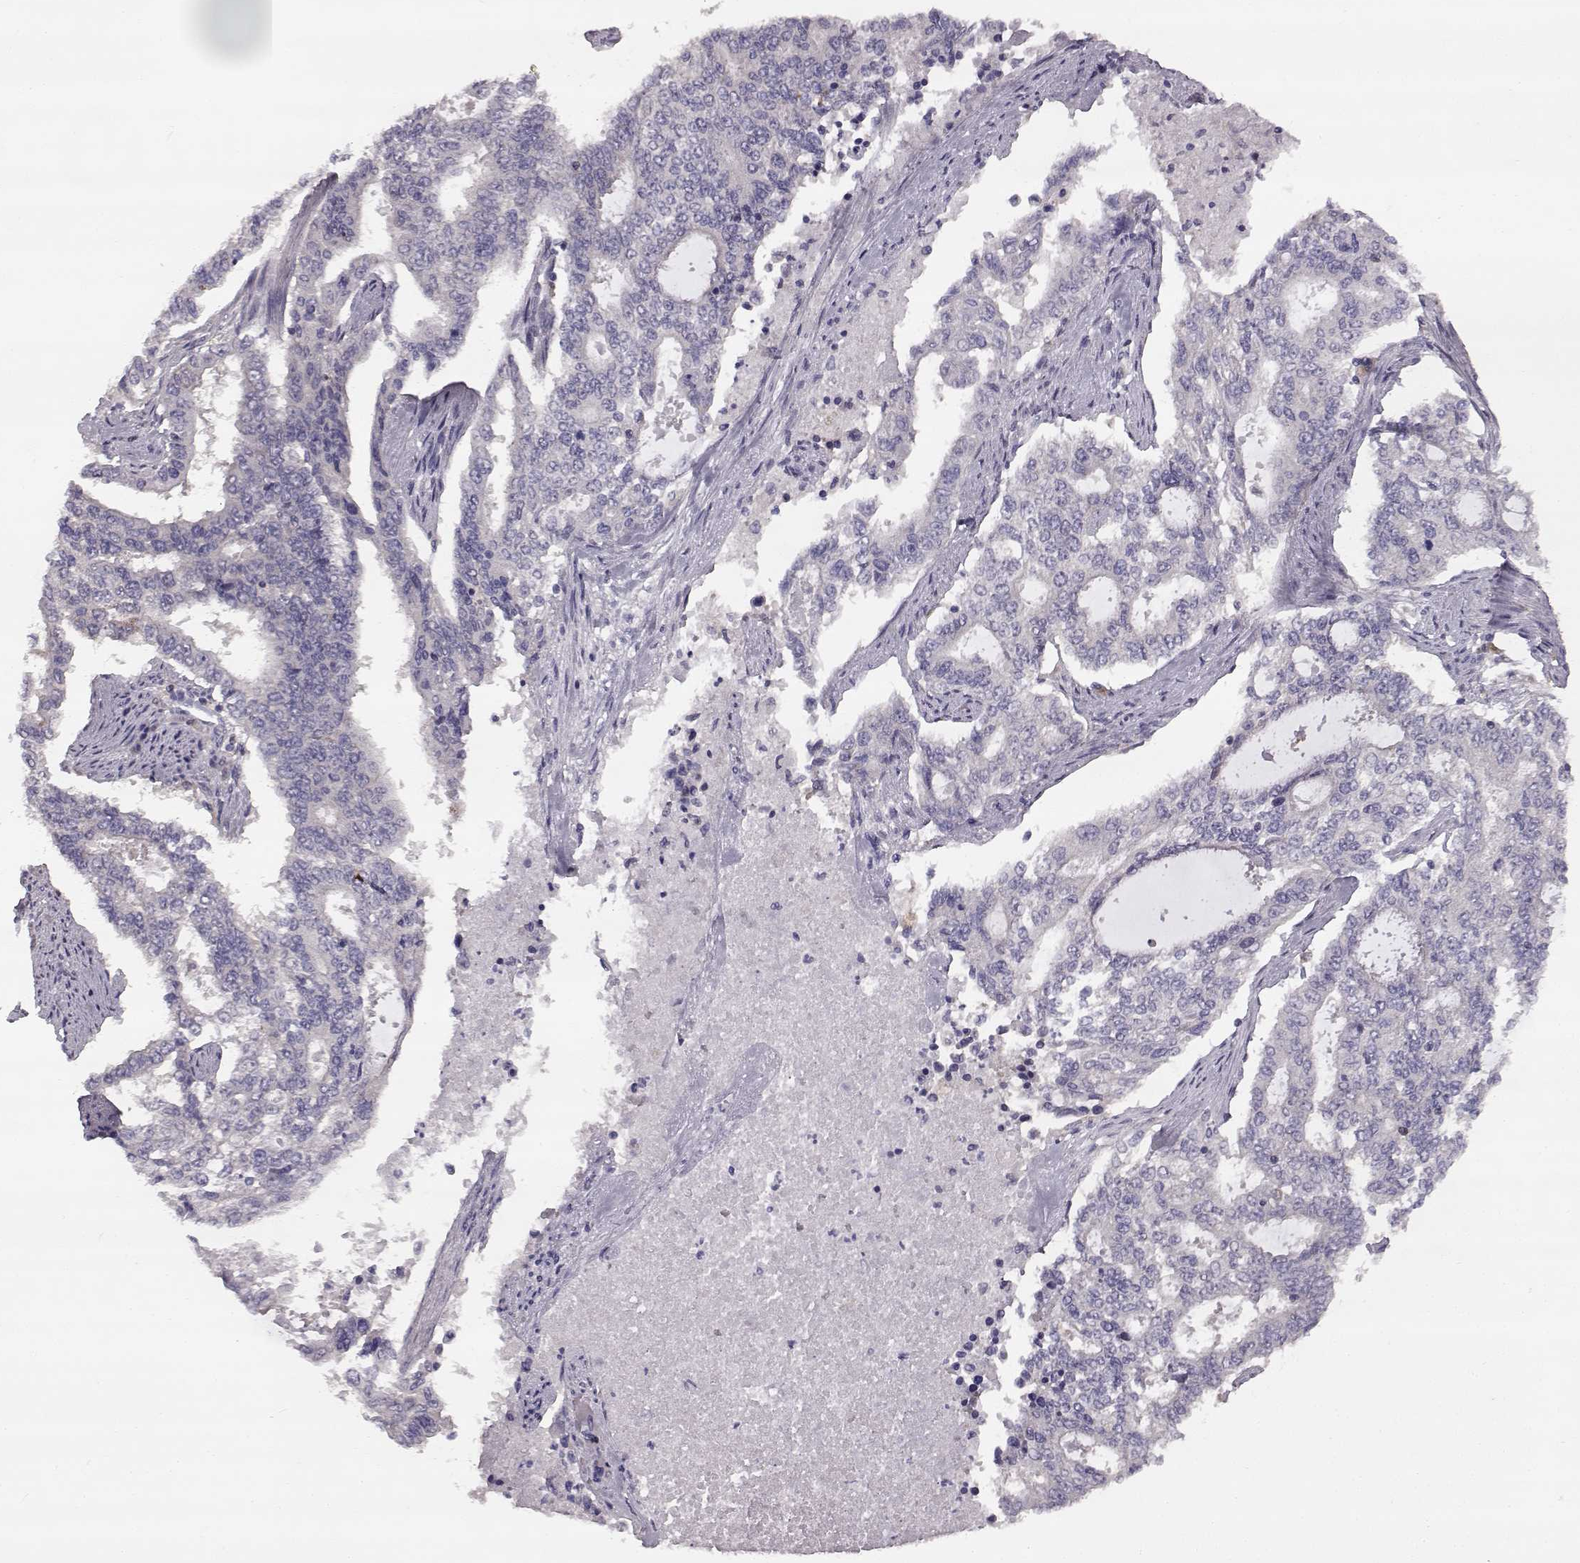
{"staining": {"intensity": "negative", "quantity": "none", "location": "none"}, "tissue": "endometrial cancer", "cell_type": "Tumor cells", "image_type": "cancer", "snomed": [{"axis": "morphology", "description": "Adenocarcinoma, NOS"}, {"axis": "topography", "description": "Uterus"}], "caption": "There is no significant expression in tumor cells of adenocarcinoma (endometrial).", "gene": "SPAG17", "patient": {"sex": "female", "age": 59}}